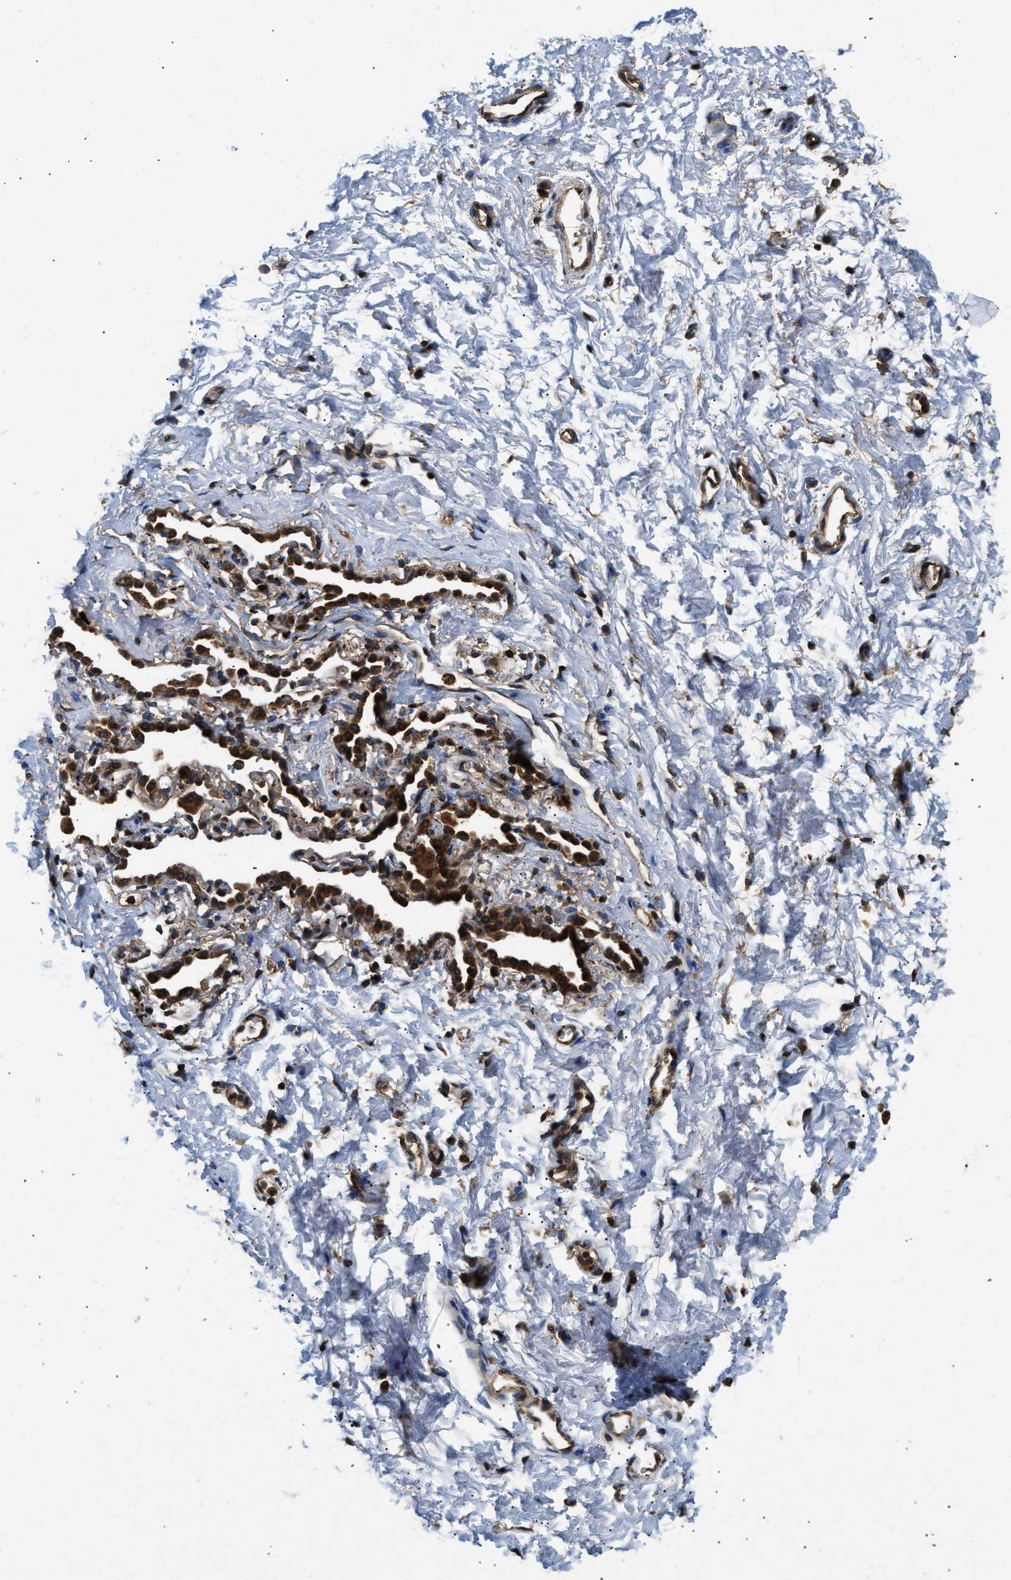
{"staining": {"intensity": "negative", "quantity": "none", "location": "none"}, "tissue": "adipose tissue", "cell_type": "Adipocytes", "image_type": "normal", "snomed": [{"axis": "morphology", "description": "Normal tissue, NOS"}, {"axis": "topography", "description": "Cartilage tissue"}, {"axis": "topography", "description": "Bronchus"}], "caption": "This is an immunohistochemistry (IHC) image of normal human adipose tissue. There is no positivity in adipocytes.", "gene": "DNAJC2", "patient": {"sex": "female", "age": 53}}